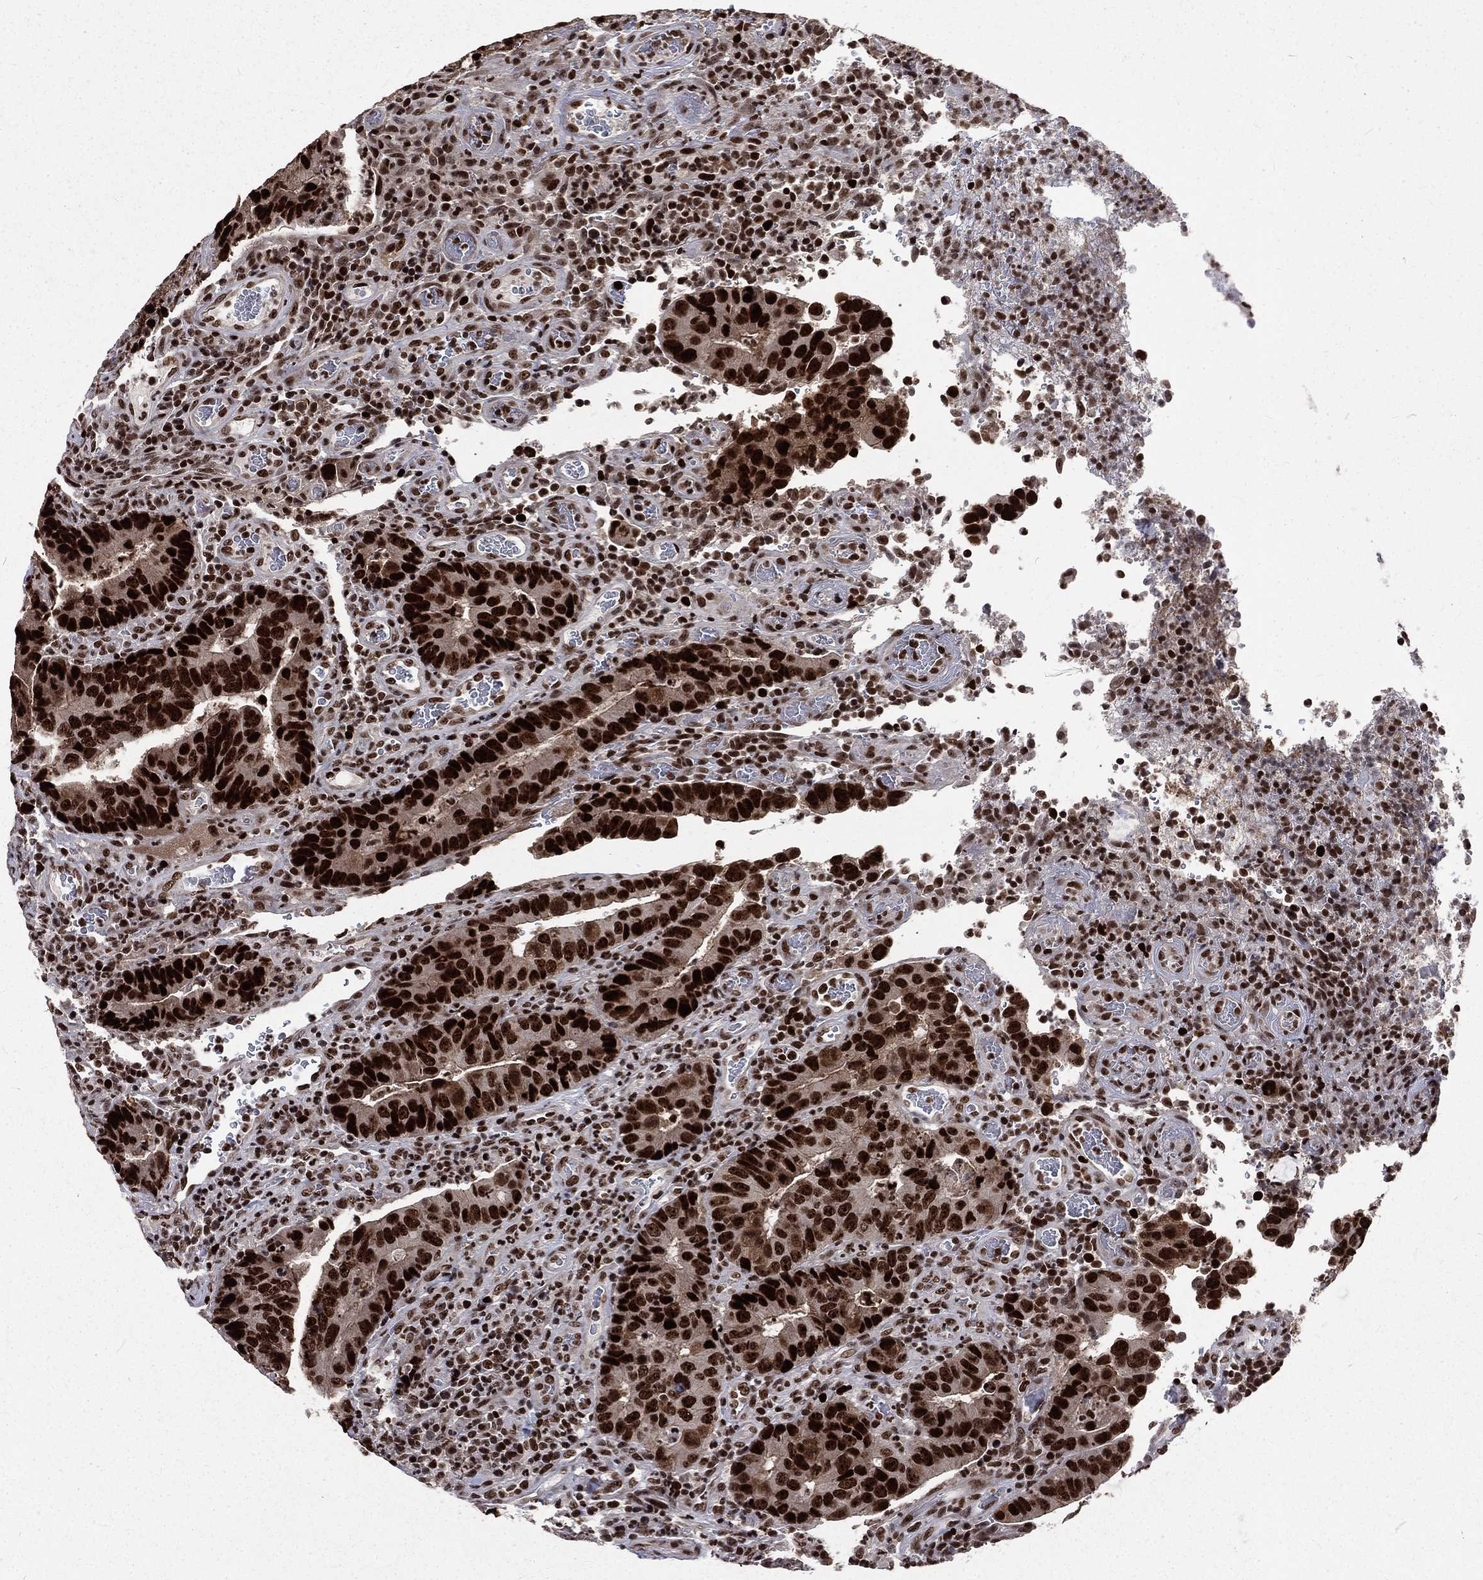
{"staining": {"intensity": "strong", "quantity": ">75%", "location": "nuclear"}, "tissue": "colorectal cancer", "cell_type": "Tumor cells", "image_type": "cancer", "snomed": [{"axis": "morphology", "description": "Adenocarcinoma, NOS"}, {"axis": "topography", "description": "Colon"}], "caption": "Protein staining demonstrates strong nuclear positivity in approximately >75% of tumor cells in colorectal adenocarcinoma.", "gene": "POLB", "patient": {"sex": "female", "age": 56}}